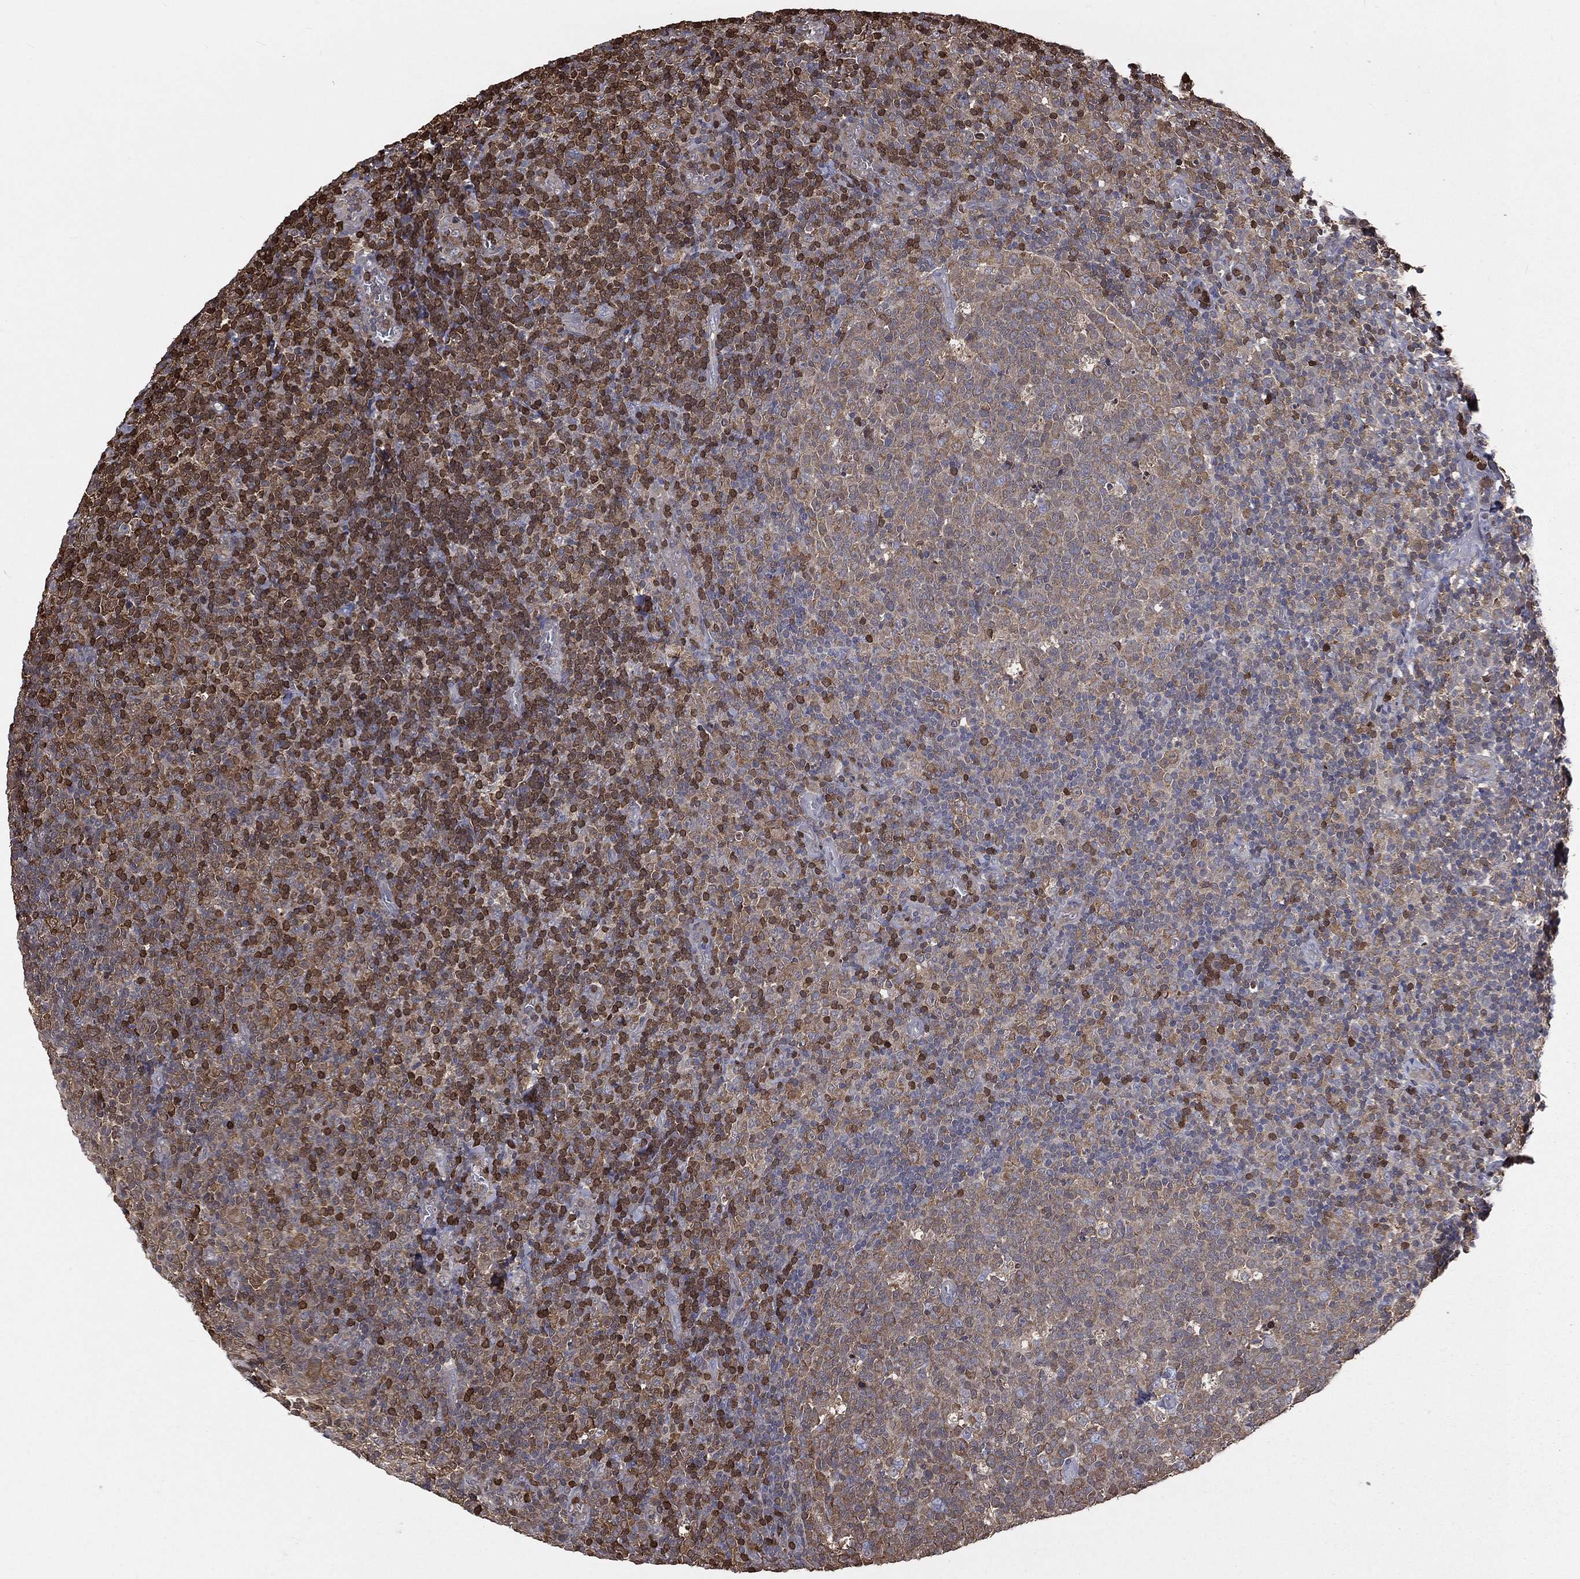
{"staining": {"intensity": "moderate", "quantity": "<25%", "location": "cytoplasmic/membranous"}, "tissue": "tonsil", "cell_type": "Germinal center cells", "image_type": "normal", "snomed": [{"axis": "morphology", "description": "Normal tissue, NOS"}, {"axis": "topography", "description": "Tonsil"}], "caption": "A high-resolution photomicrograph shows immunohistochemistry (IHC) staining of benign tonsil, which exhibits moderate cytoplasmic/membranous positivity in approximately <25% of germinal center cells.", "gene": "TBC1D2", "patient": {"sex": "female", "age": 5}}